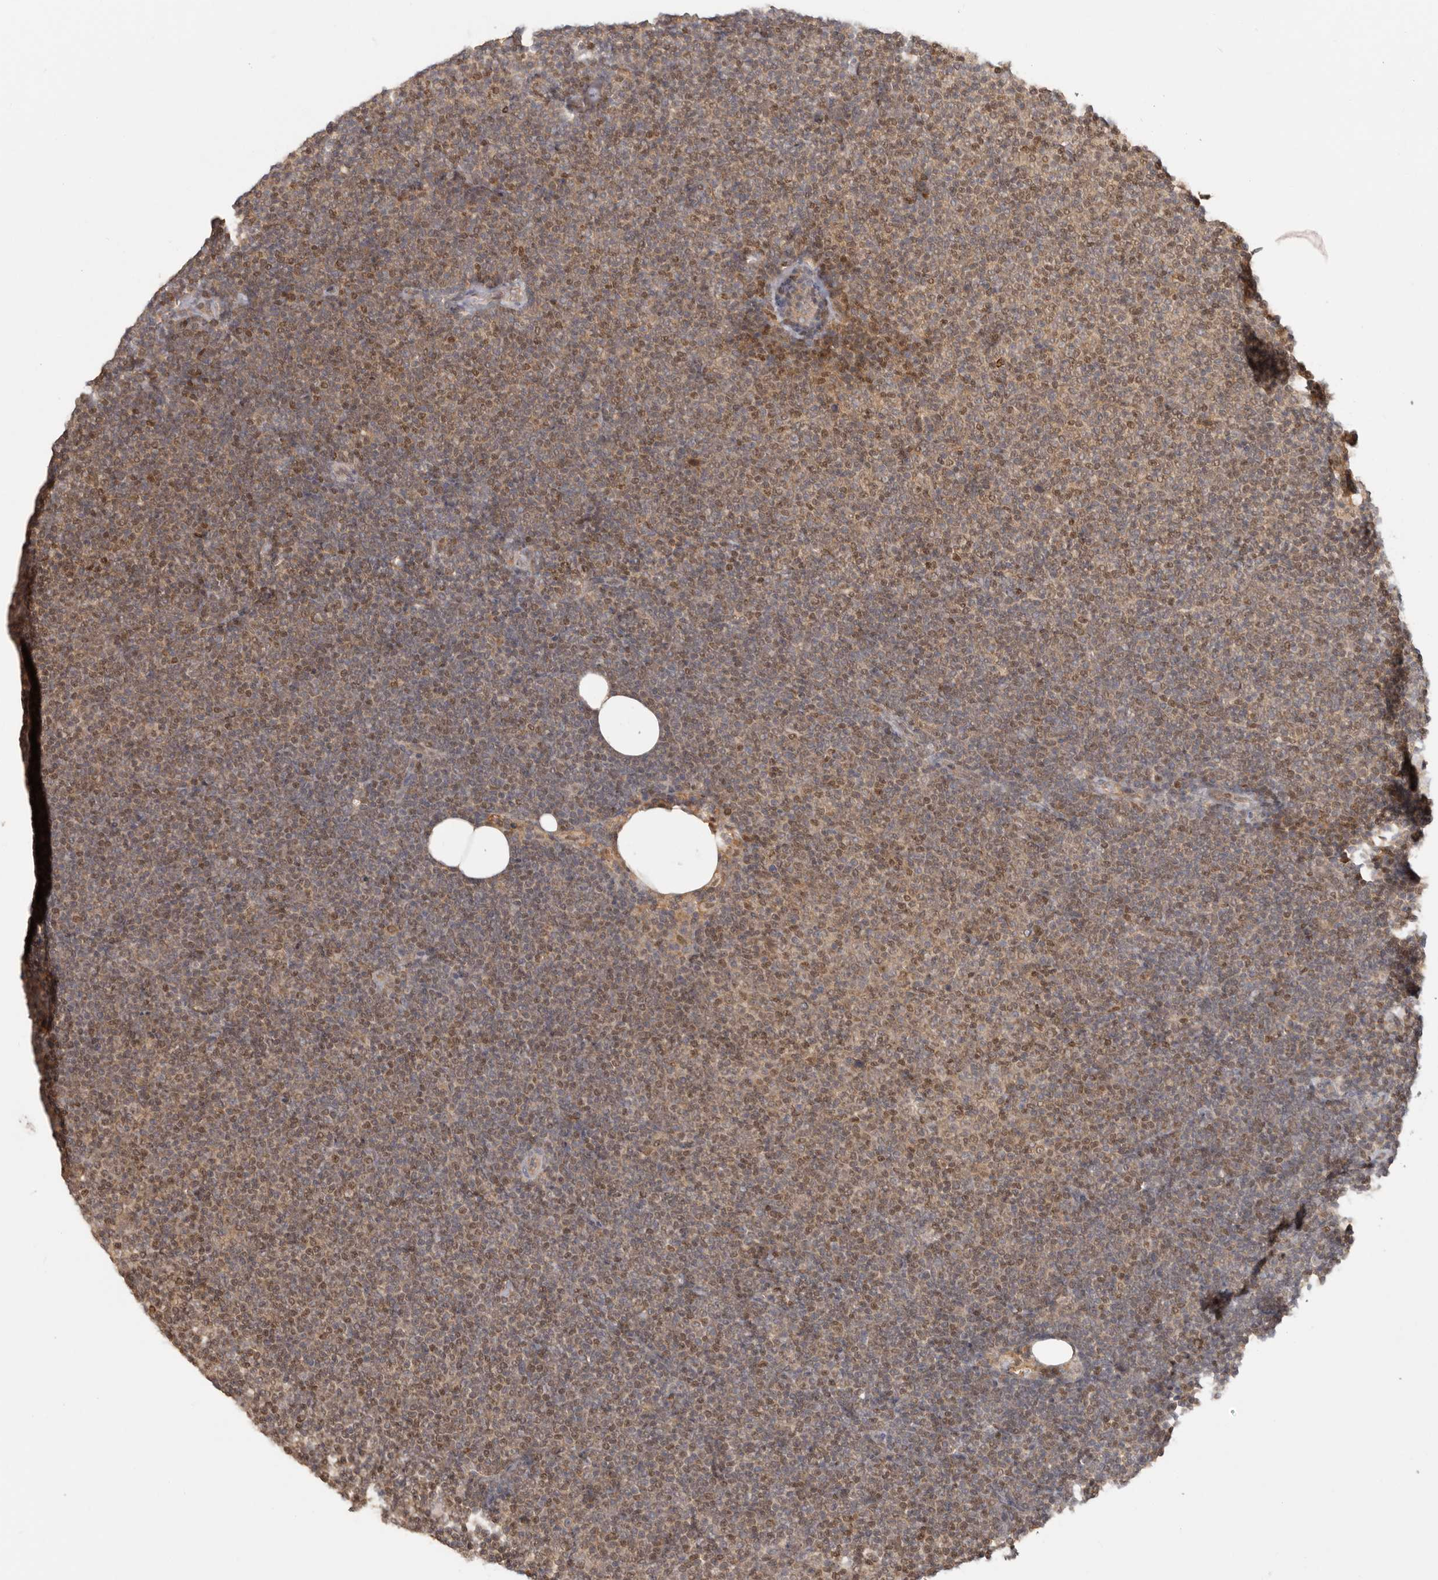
{"staining": {"intensity": "moderate", "quantity": "25%-75%", "location": "cytoplasmic/membranous,nuclear"}, "tissue": "lymphoma", "cell_type": "Tumor cells", "image_type": "cancer", "snomed": [{"axis": "morphology", "description": "Malignant lymphoma, non-Hodgkin's type, Low grade"}, {"axis": "topography", "description": "Lymph node"}], "caption": "This micrograph demonstrates immunohistochemistry staining of lymphoma, with medium moderate cytoplasmic/membranous and nuclear staining in about 25%-75% of tumor cells.", "gene": "PSMA5", "patient": {"sex": "female", "age": 53}}